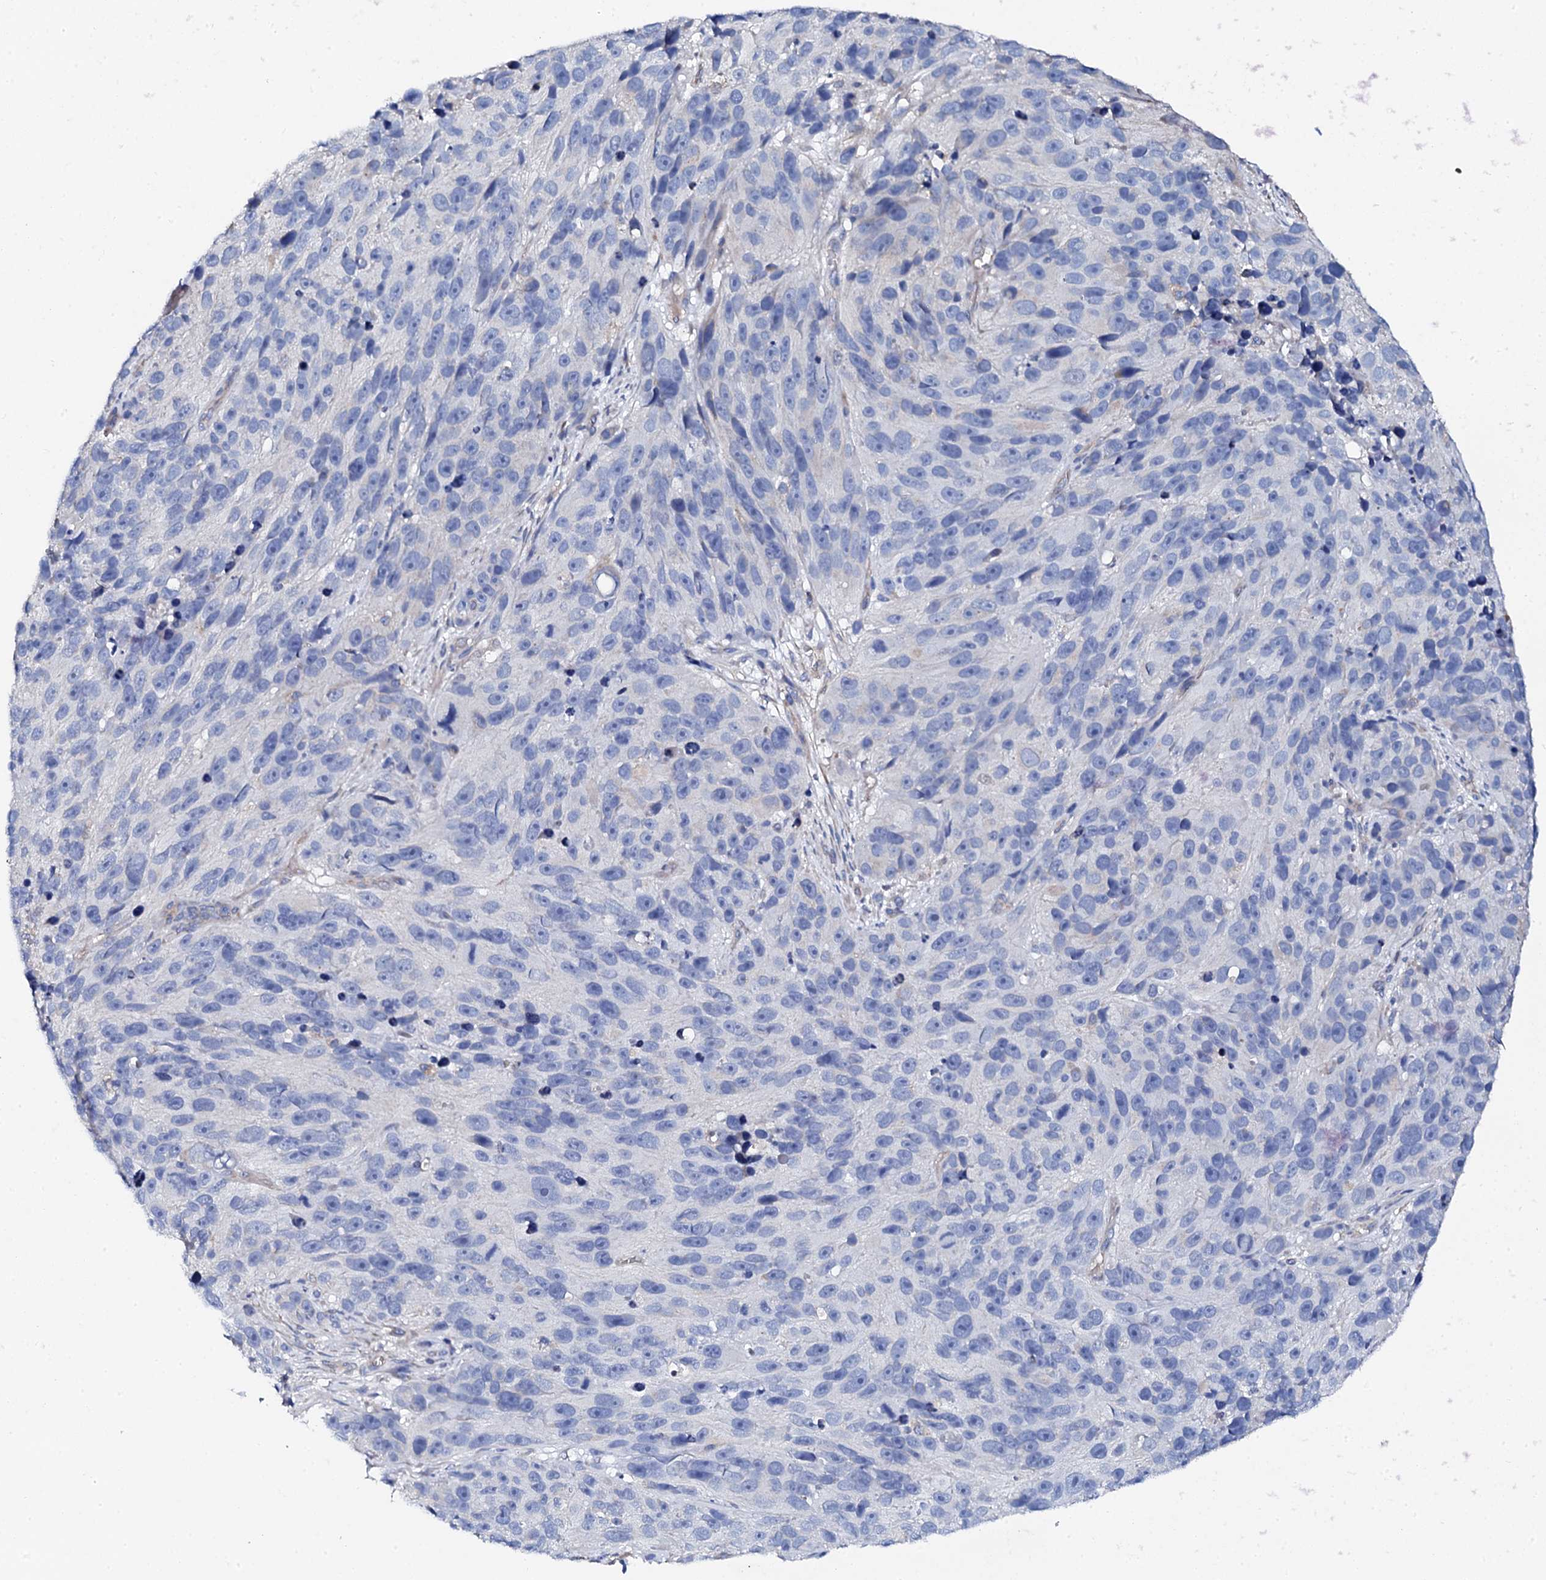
{"staining": {"intensity": "negative", "quantity": "none", "location": "none"}, "tissue": "melanoma", "cell_type": "Tumor cells", "image_type": "cancer", "snomed": [{"axis": "morphology", "description": "Malignant melanoma, NOS"}, {"axis": "topography", "description": "Skin"}], "caption": "This is a histopathology image of immunohistochemistry (IHC) staining of malignant melanoma, which shows no staining in tumor cells.", "gene": "KLHL32", "patient": {"sex": "male", "age": 84}}